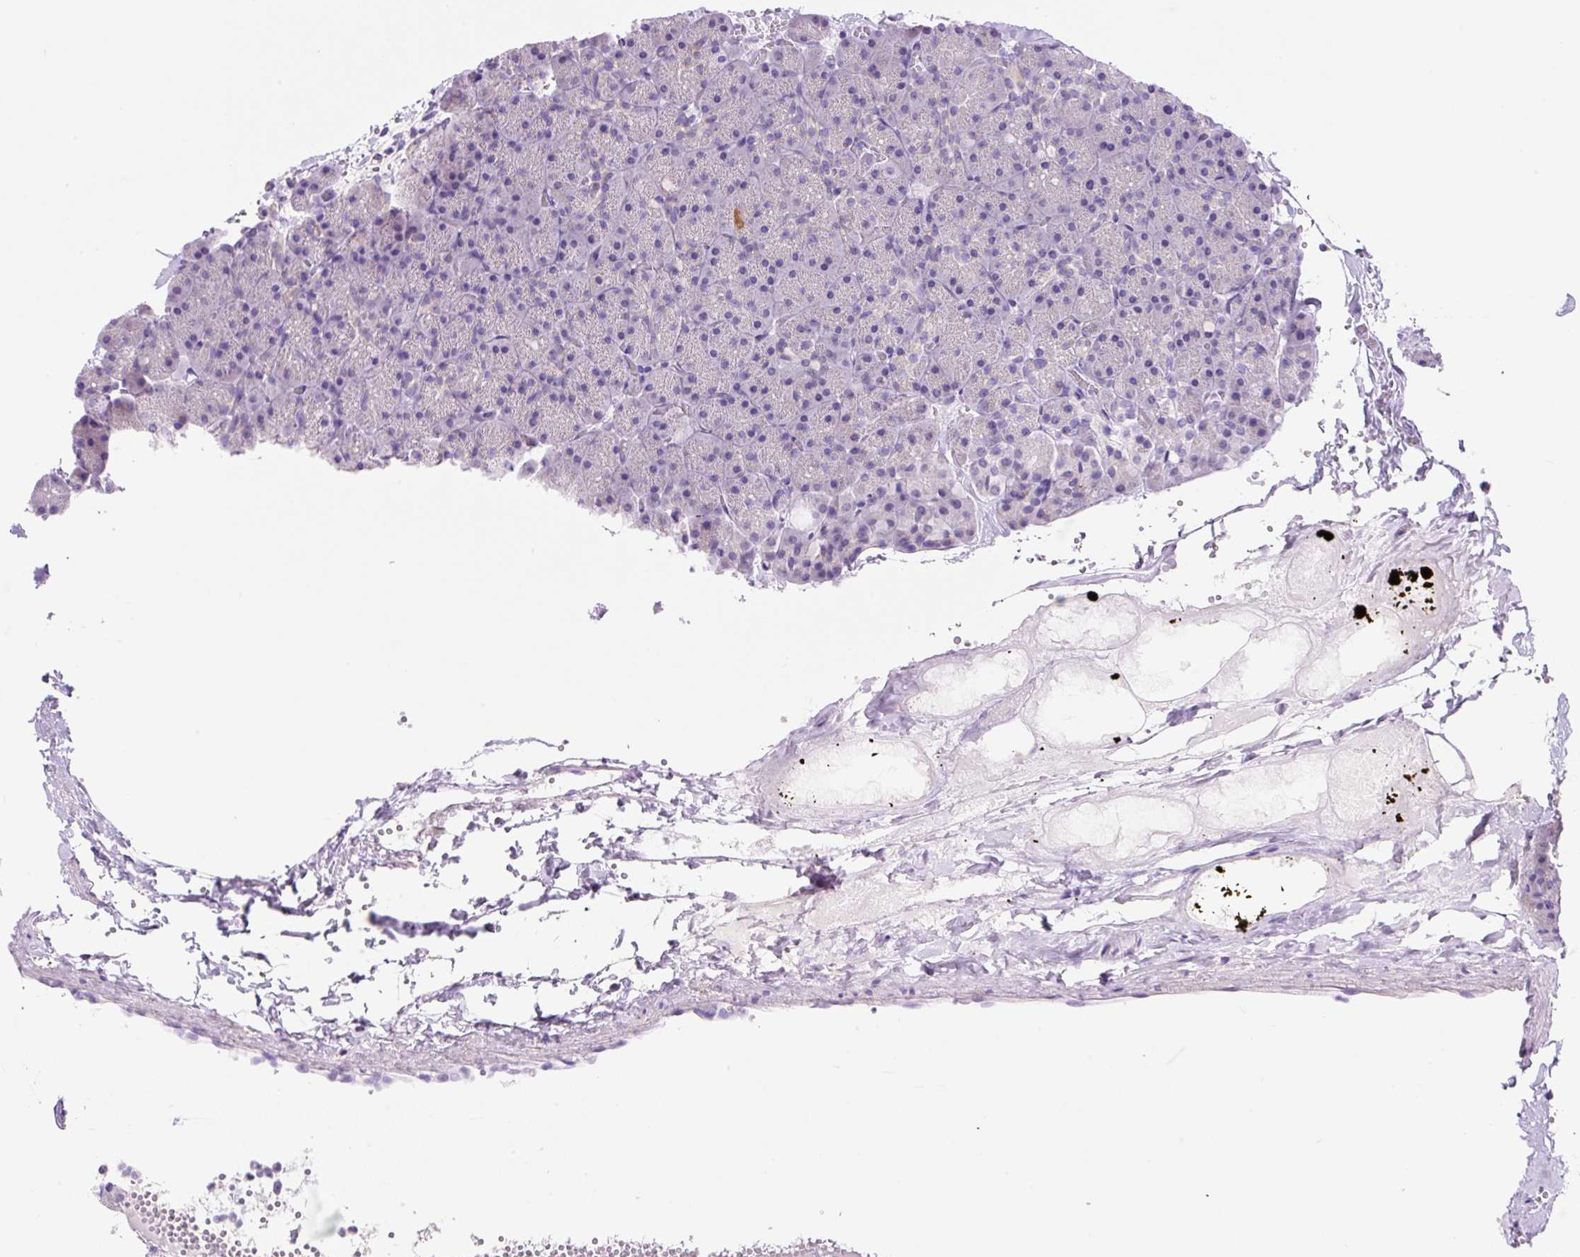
{"staining": {"intensity": "moderate", "quantity": "<25%", "location": "cytoplasmic/membranous"}, "tissue": "pancreas", "cell_type": "Exocrine glandular cells", "image_type": "normal", "snomed": [{"axis": "morphology", "description": "Normal tissue, NOS"}, {"axis": "topography", "description": "Pancreas"}], "caption": "Immunohistochemistry micrograph of normal human pancreas stained for a protein (brown), which shows low levels of moderate cytoplasmic/membranous staining in approximately <25% of exocrine glandular cells.", "gene": "NDST3", "patient": {"sex": "male", "age": 36}}